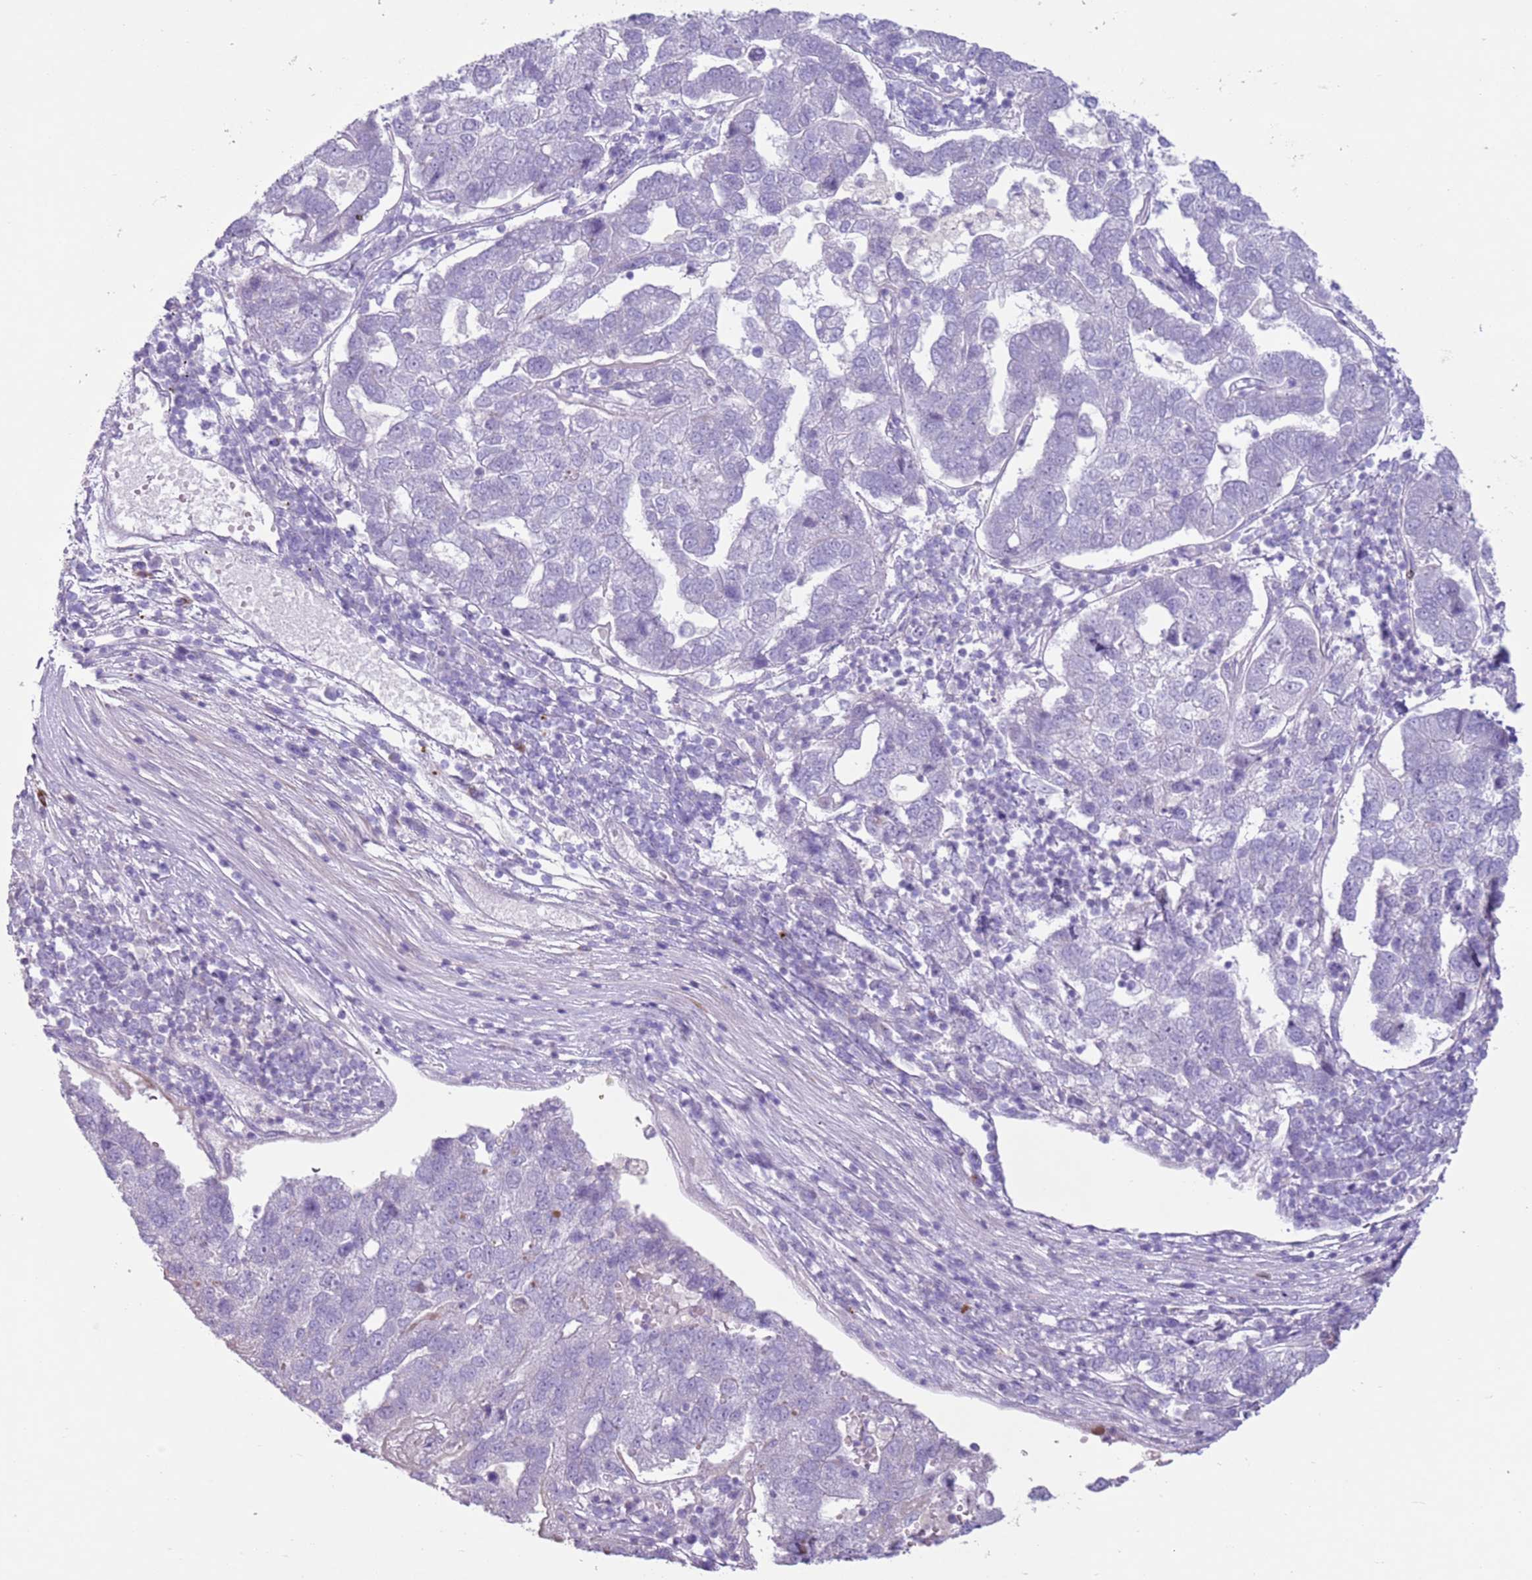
{"staining": {"intensity": "negative", "quantity": "none", "location": "none"}, "tissue": "pancreatic cancer", "cell_type": "Tumor cells", "image_type": "cancer", "snomed": [{"axis": "morphology", "description": "Adenocarcinoma, NOS"}, {"axis": "topography", "description": "Pancreas"}], "caption": "The photomicrograph demonstrates no significant staining in tumor cells of pancreatic cancer.", "gene": "ZNF239", "patient": {"sex": "female", "age": 61}}